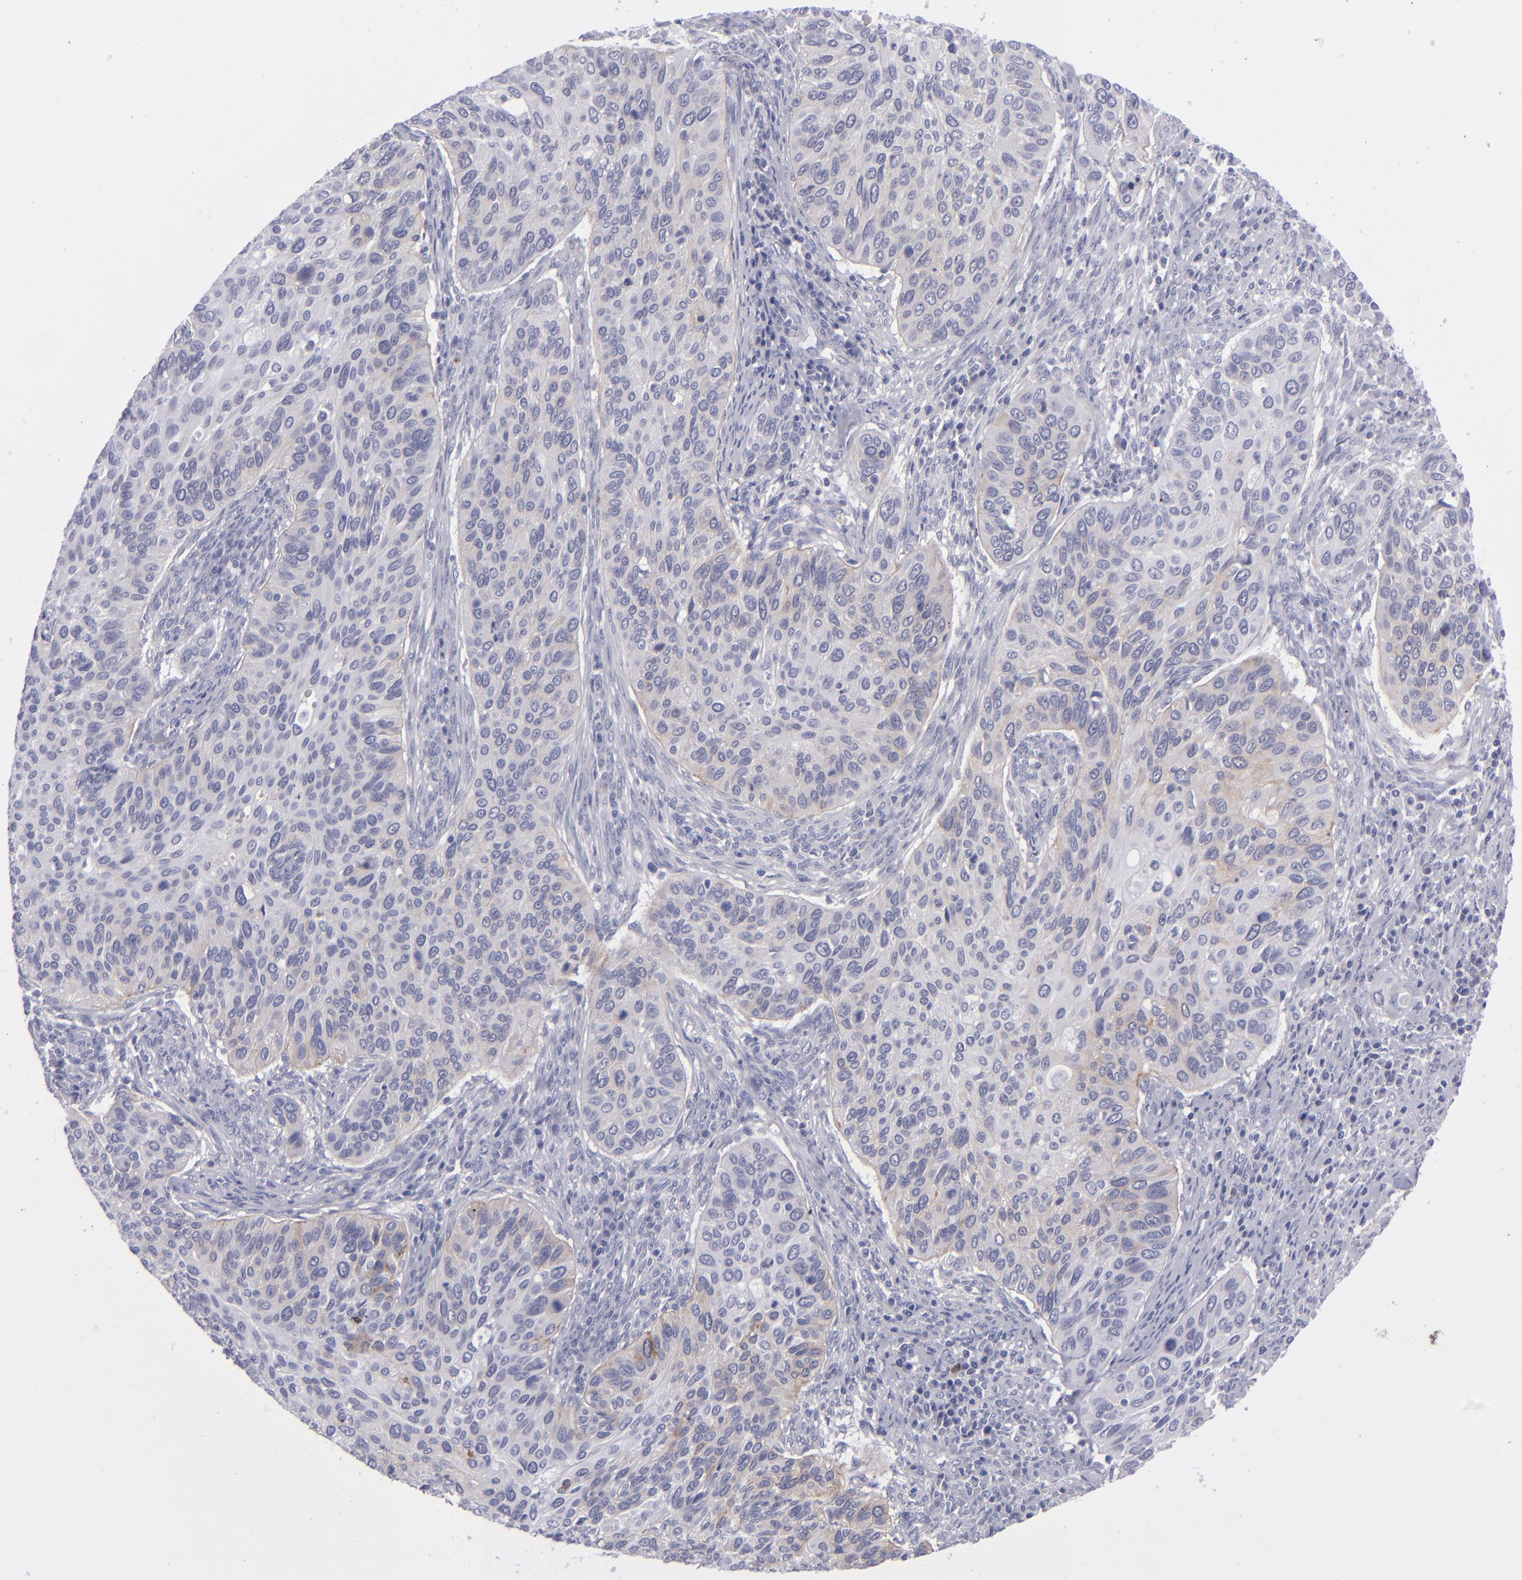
{"staining": {"intensity": "weak", "quantity": "<25%", "location": "cytoplasmic/membranous"}, "tissue": "cervical cancer", "cell_type": "Tumor cells", "image_type": "cancer", "snomed": [{"axis": "morphology", "description": "Adenocarcinoma, NOS"}, {"axis": "topography", "description": "Cervix"}], "caption": "There is no significant staining in tumor cells of adenocarcinoma (cervical). (IHC, brightfield microscopy, high magnification).", "gene": "ITGB4", "patient": {"sex": "female", "age": 29}}